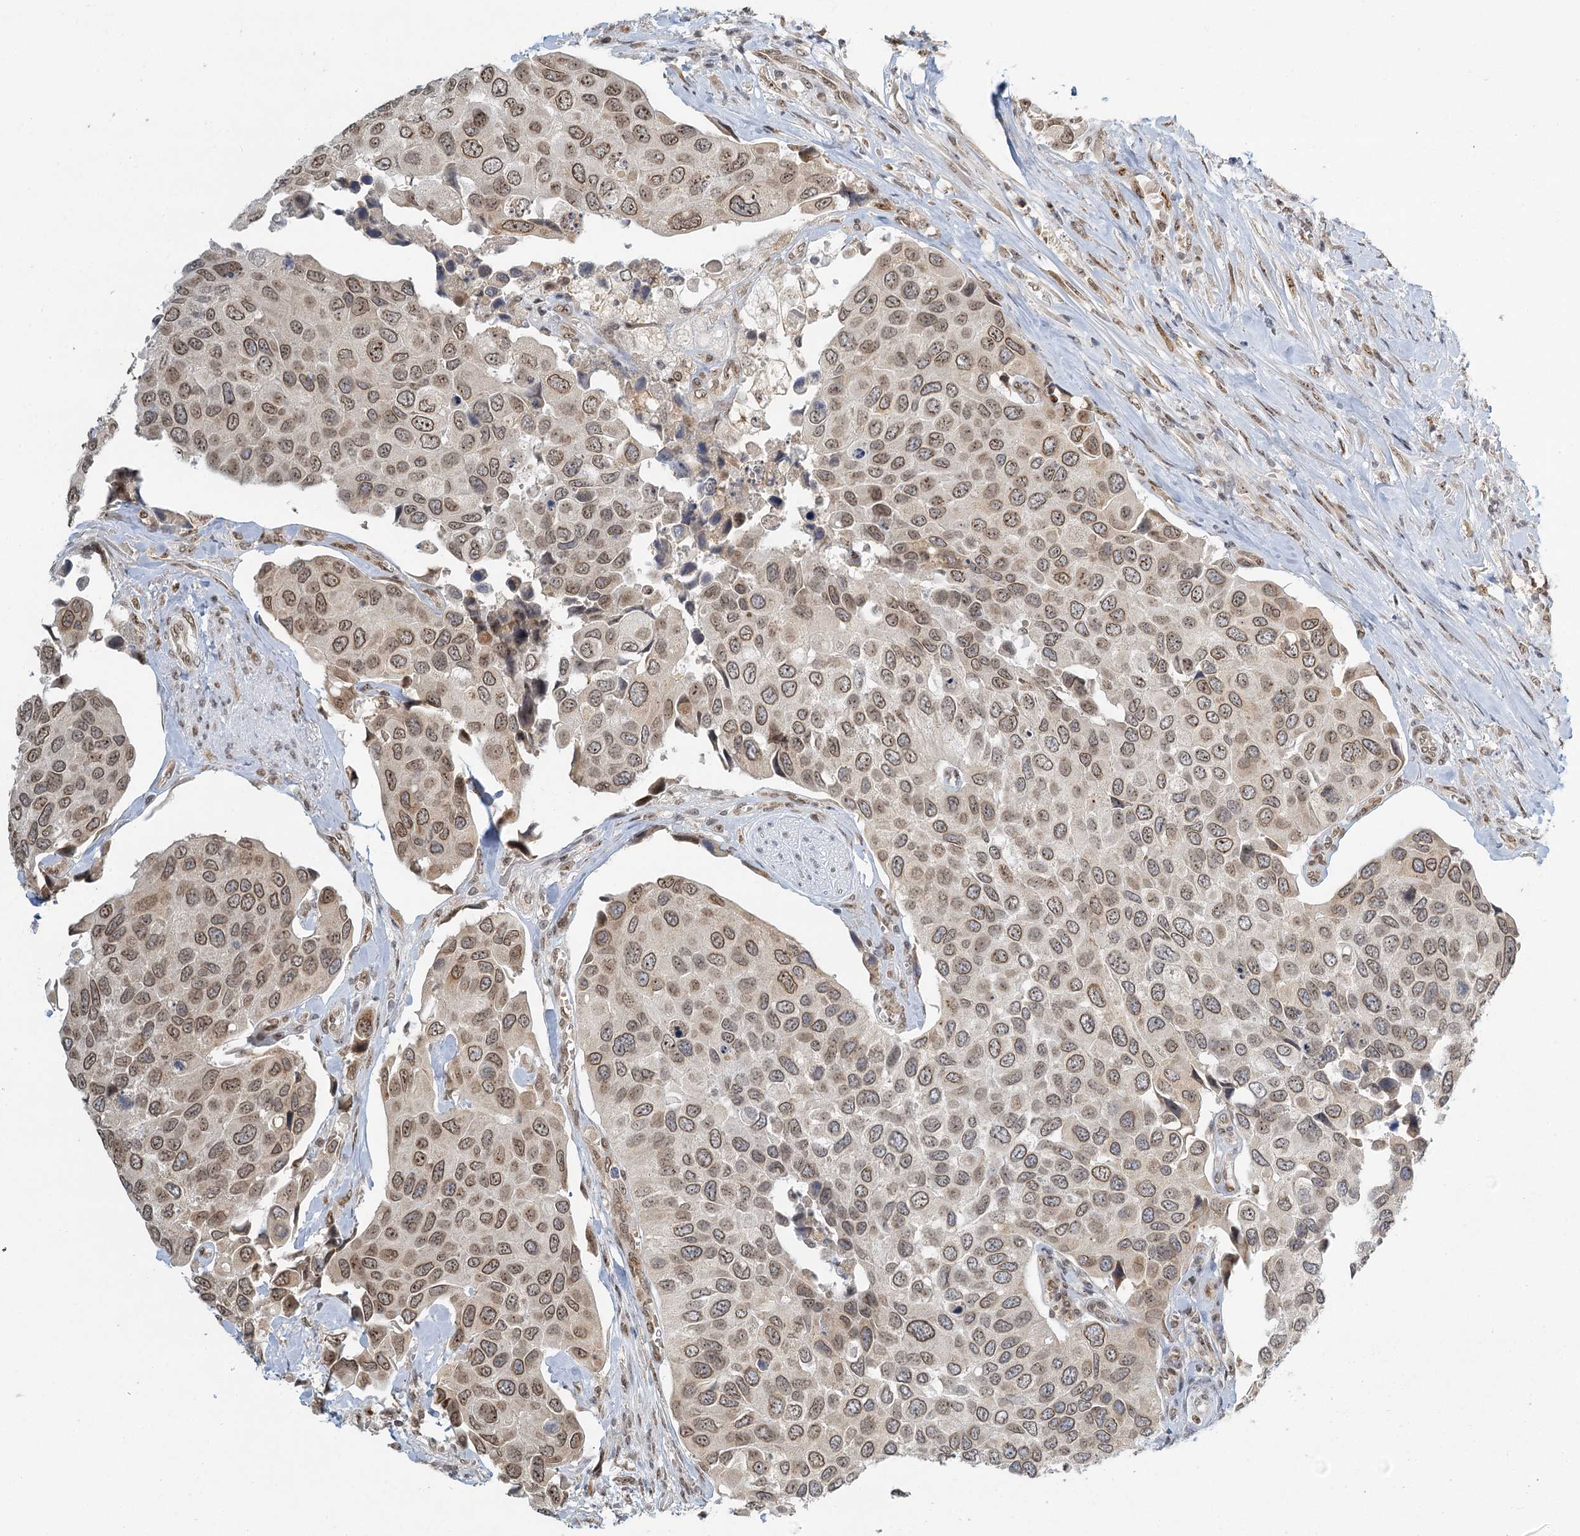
{"staining": {"intensity": "moderate", "quantity": ">75%", "location": "cytoplasmic/membranous,nuclear"}, "tissue": "urothelial cancer", "cell_type": "Tumor cells", "image_type": "cancer", "snomed": [{"axis": "morphology", "description": "Urothelial carcinoma, High grade"}, {"axis": "topography", "description": "Urinary bladder"}], "caption": "An immunohistochemistry (IHC) micrograph of tumor tissue is shown. Protein staining in brown highlights moderate cytoplasmic/membranous and nuclear positivity in high-grade urothelial carcinoma within tumor cells. The protein of interest is stained brown, and the nuclei are stained in blue (DAB (3,3'-diaminobenzidine) IHC with brightfield microscopy, high magnification).", "gene": "TREX1", "patient": {"sex": "male", "age": 74}}